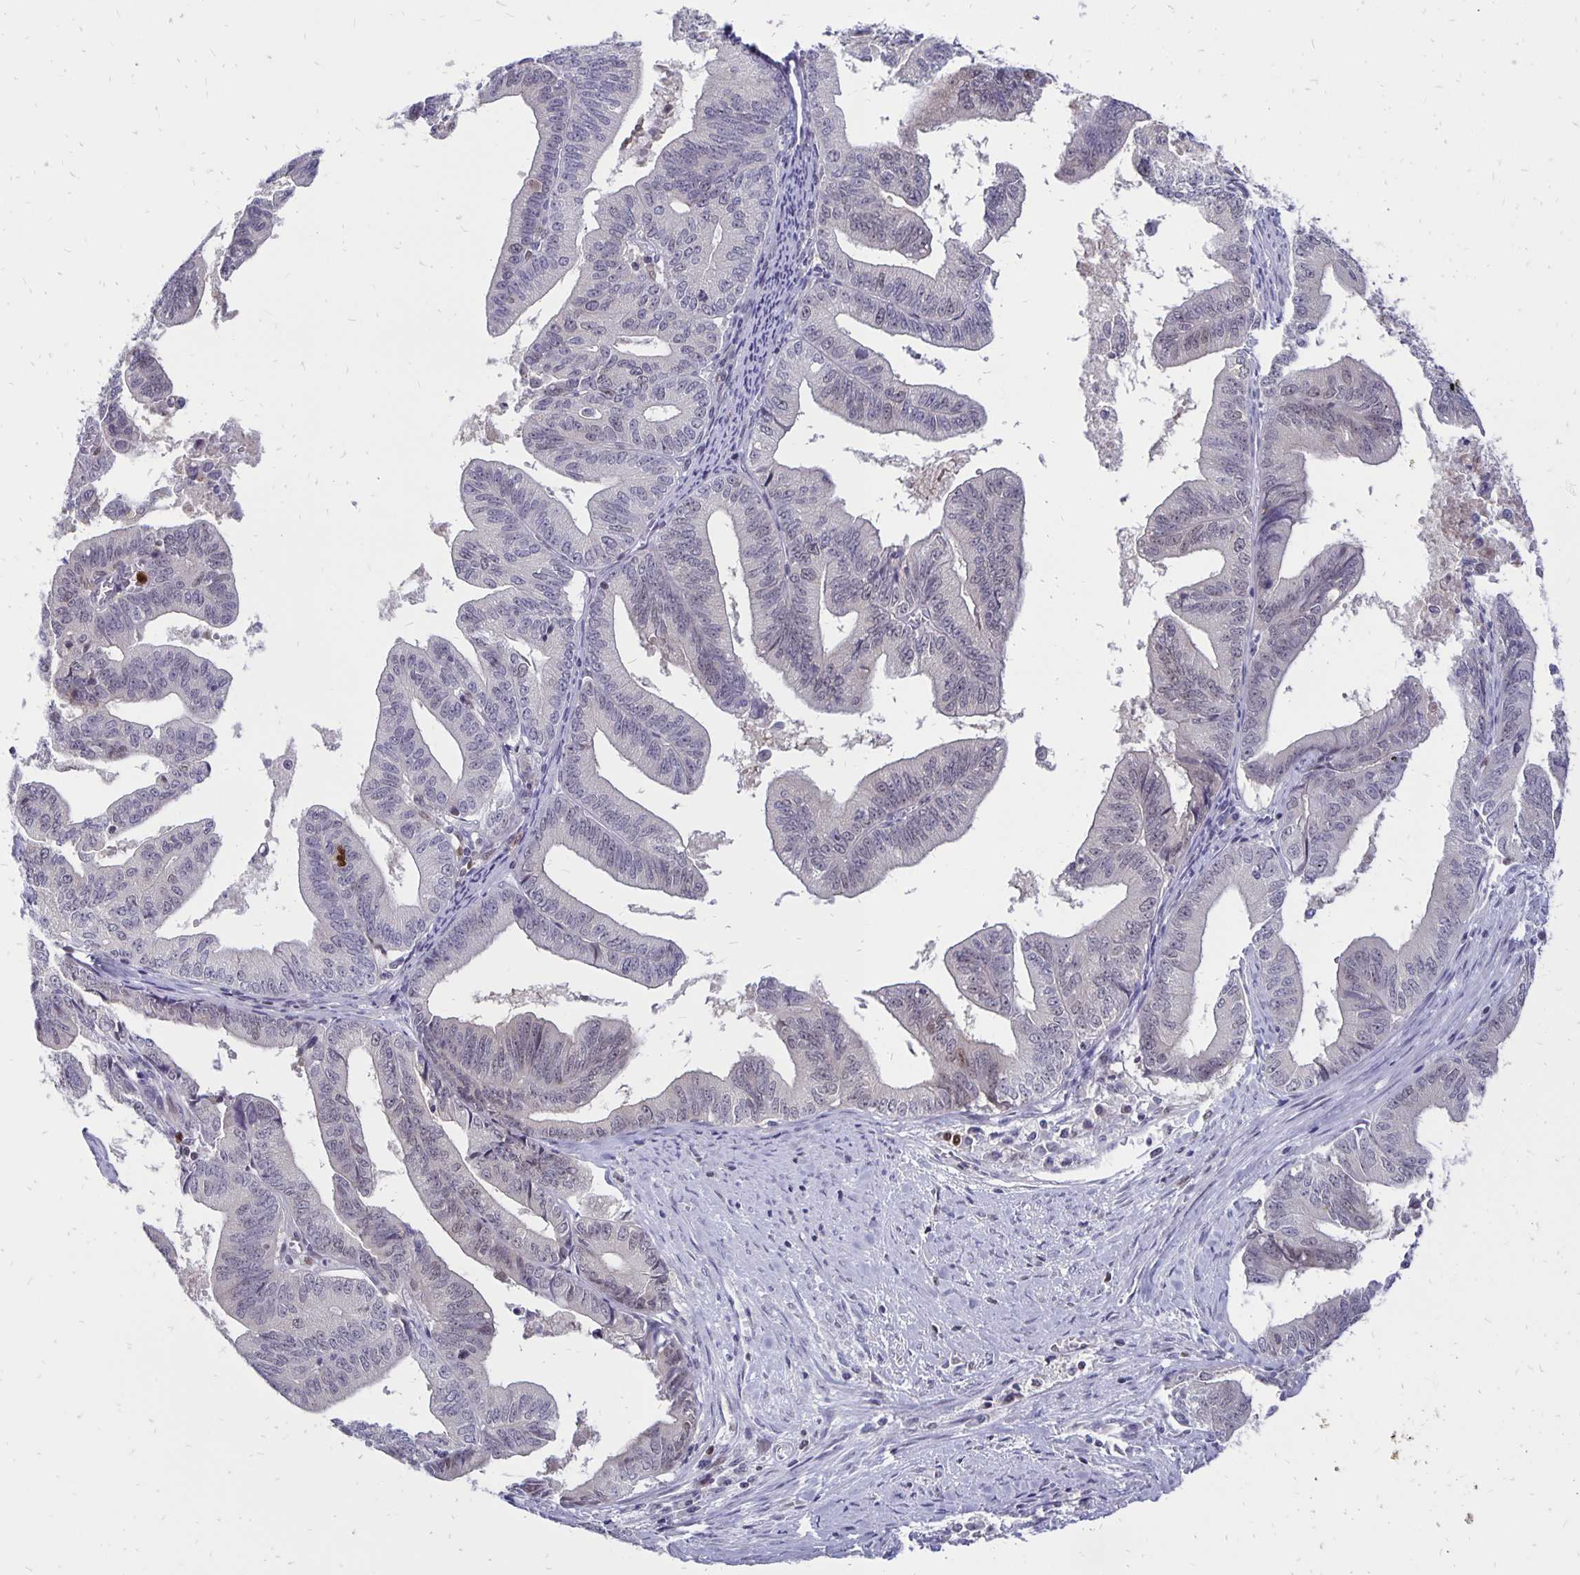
{"staining": {"intensity": "weak", "quantity": "<25%", "location": "nuclear"}, "tissue": "endometrial cancer", "cell_type": "Tumor cells", "image_type": "cancer", "snomed": [{"axis": "morphology", "description": "Adenocarcinoma, NOS"}, {"axis": "topography", "description": "Endometrium"}], "caption": "Histopathology image shows no significant protein positivity in tumor cells of endometrial cancer.", "gene": "DCK", "patient": {"sex": "female", "age": 65}}